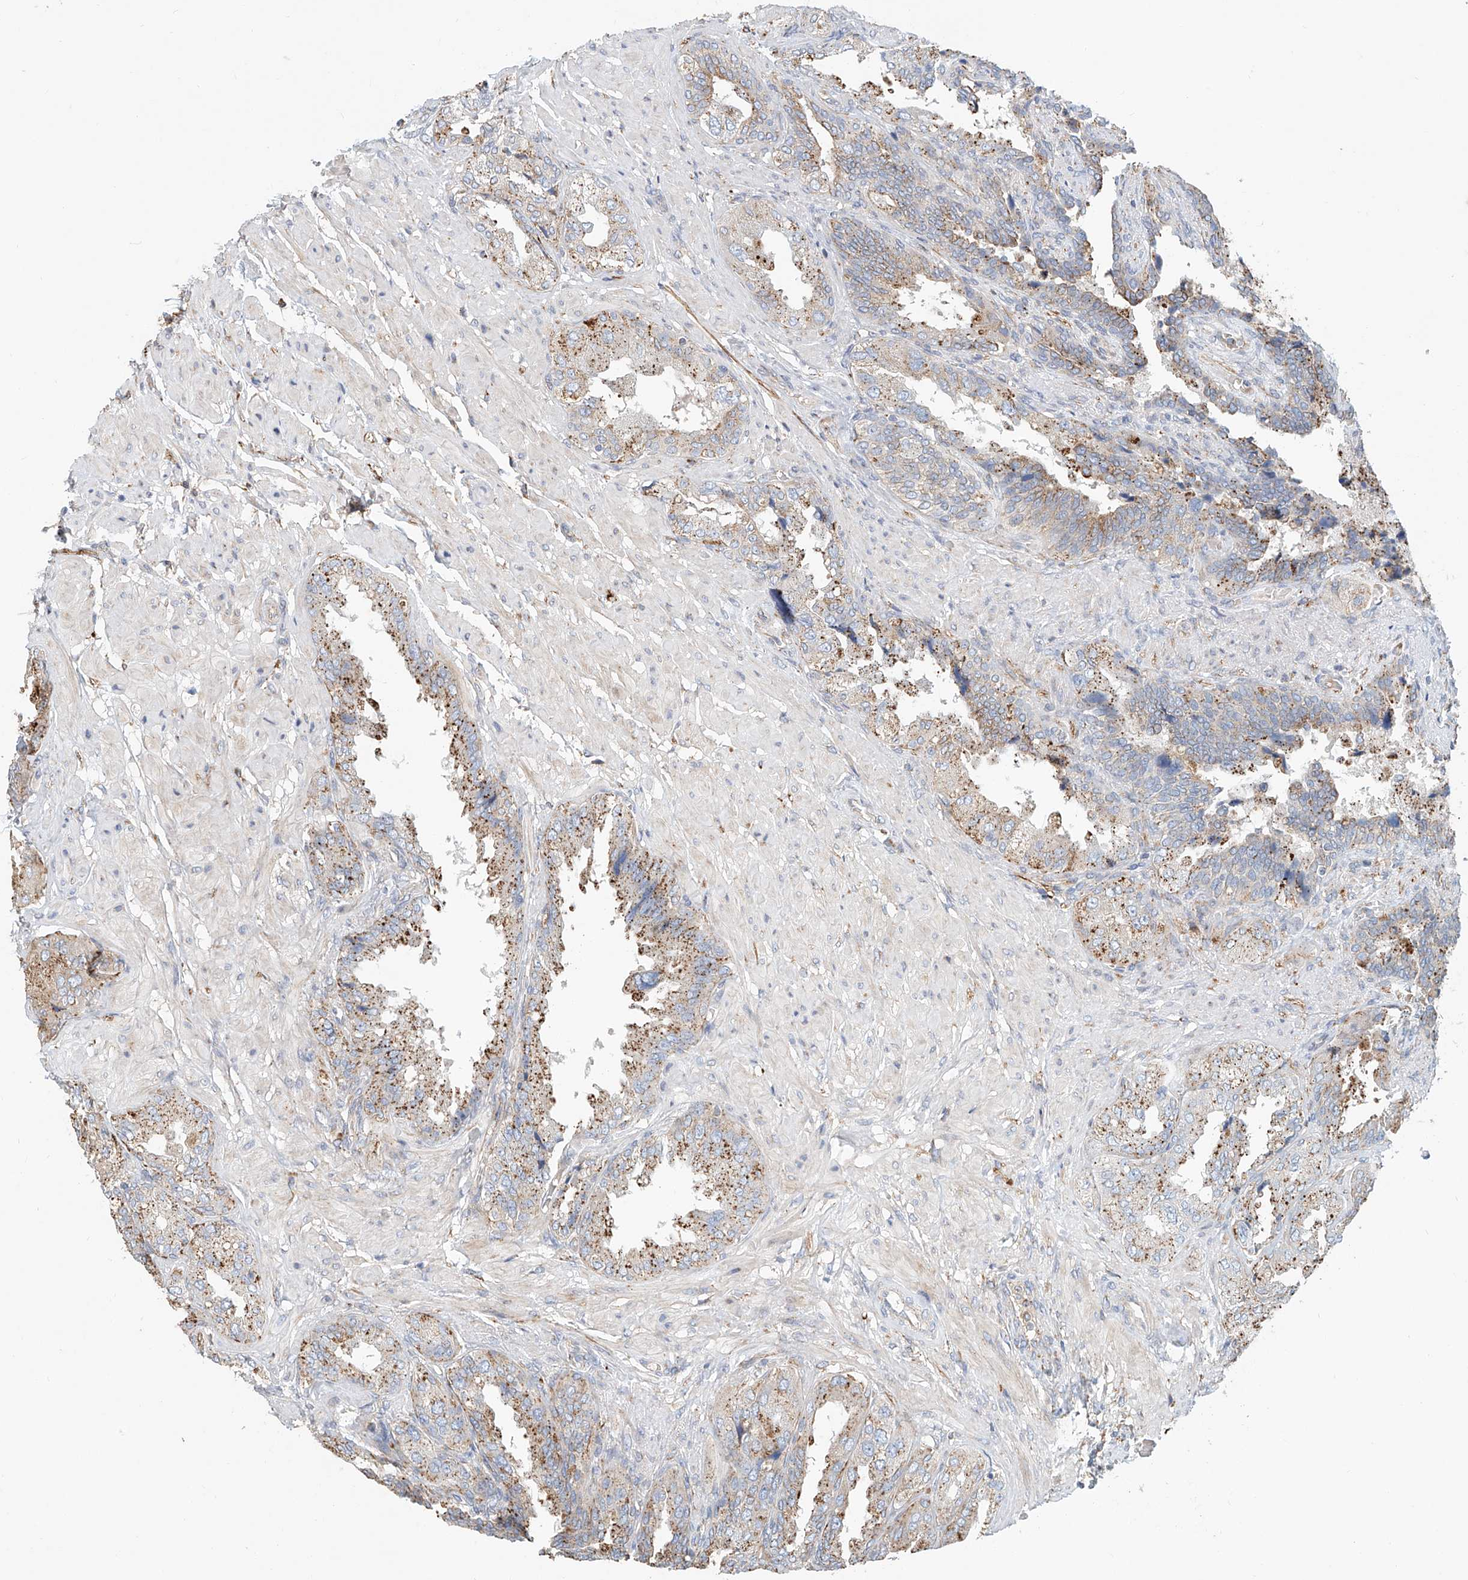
{"staining": {"intensity": "moderate", "quantity": ">75%", "location": "cytoplasmic/membranous"}, "tissue": "seminal vesicle", "cell_type": "Glandular cells", "image_type": "normal", "snomed": [{"axis": "morphology", "description": "Normal tissue, NOS"}, {"axis": "topography", "description": "Seminal veicle"}, {"axis": "topography", "description": "Peripheral nerve tissue"}], "caption": "Moderate cytoplasmic/membranous protein positivity is appreciated in approximately >75% of glandular cells in seminal vesicle. The staining was performed using DAB, with brown indicating positive protein expression. Nuclei are stained blue with hematoxylin.", "gene": "HGSNAT", "patient": {"sex": "male", "age": 63}}